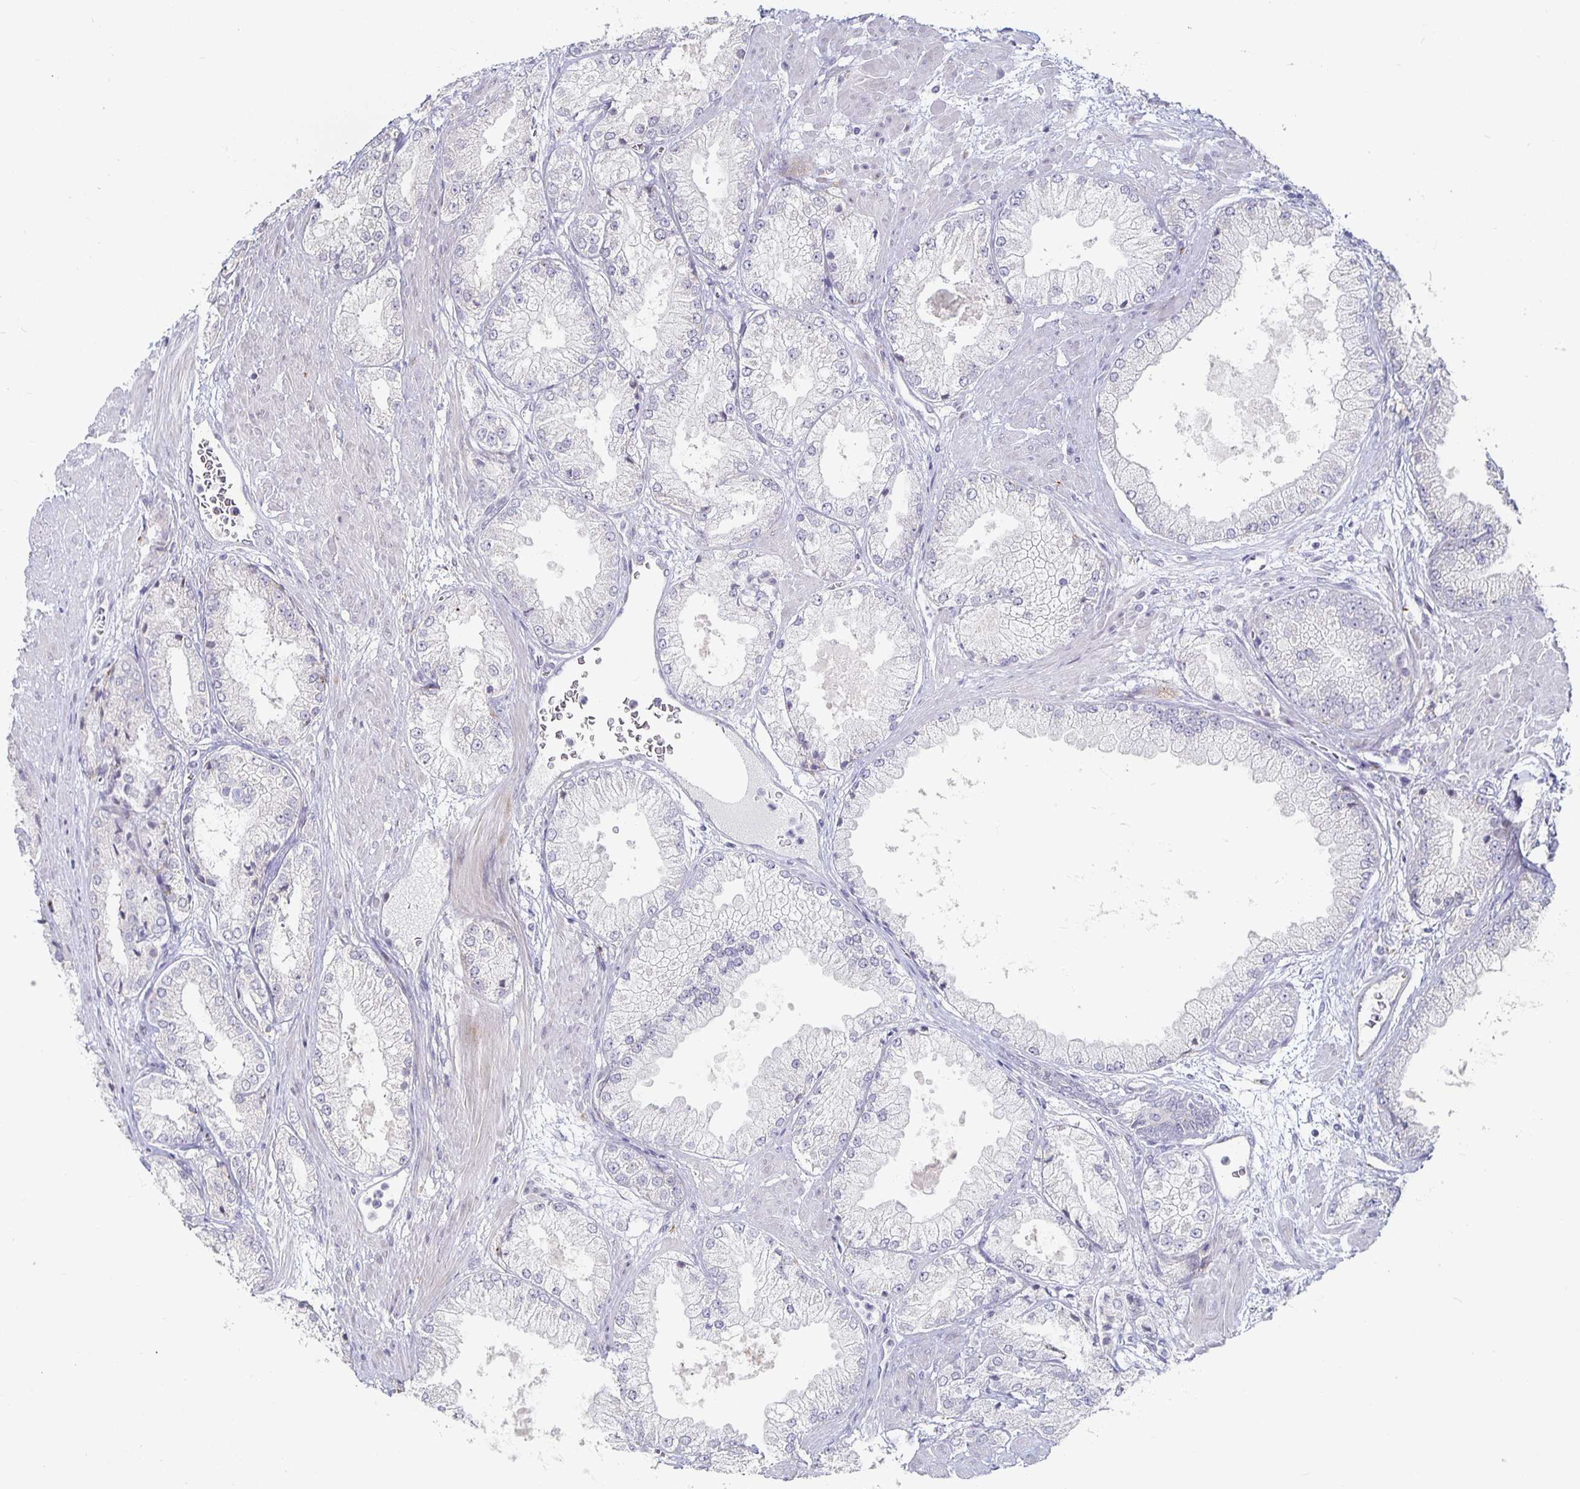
{"staining": {"intensity": "negative", "quantity": "none", "location": "none"}, "tissue": "prostate cancer", "cell_type": "Tumor cells", "image_type": "cancer", "snomed": [{"axis": "morphology", "description": "Adenocarcinoma, High grade"}, {"axis": "topography", "description": "Prostate"}], "caption": "This is an IHC histopathology image of prostate cancer (high-grade adenocarcinoma). There is no positivity in tumor cells.", "gene": "S100G", "patient": {"sex": "male", "age": 68}}